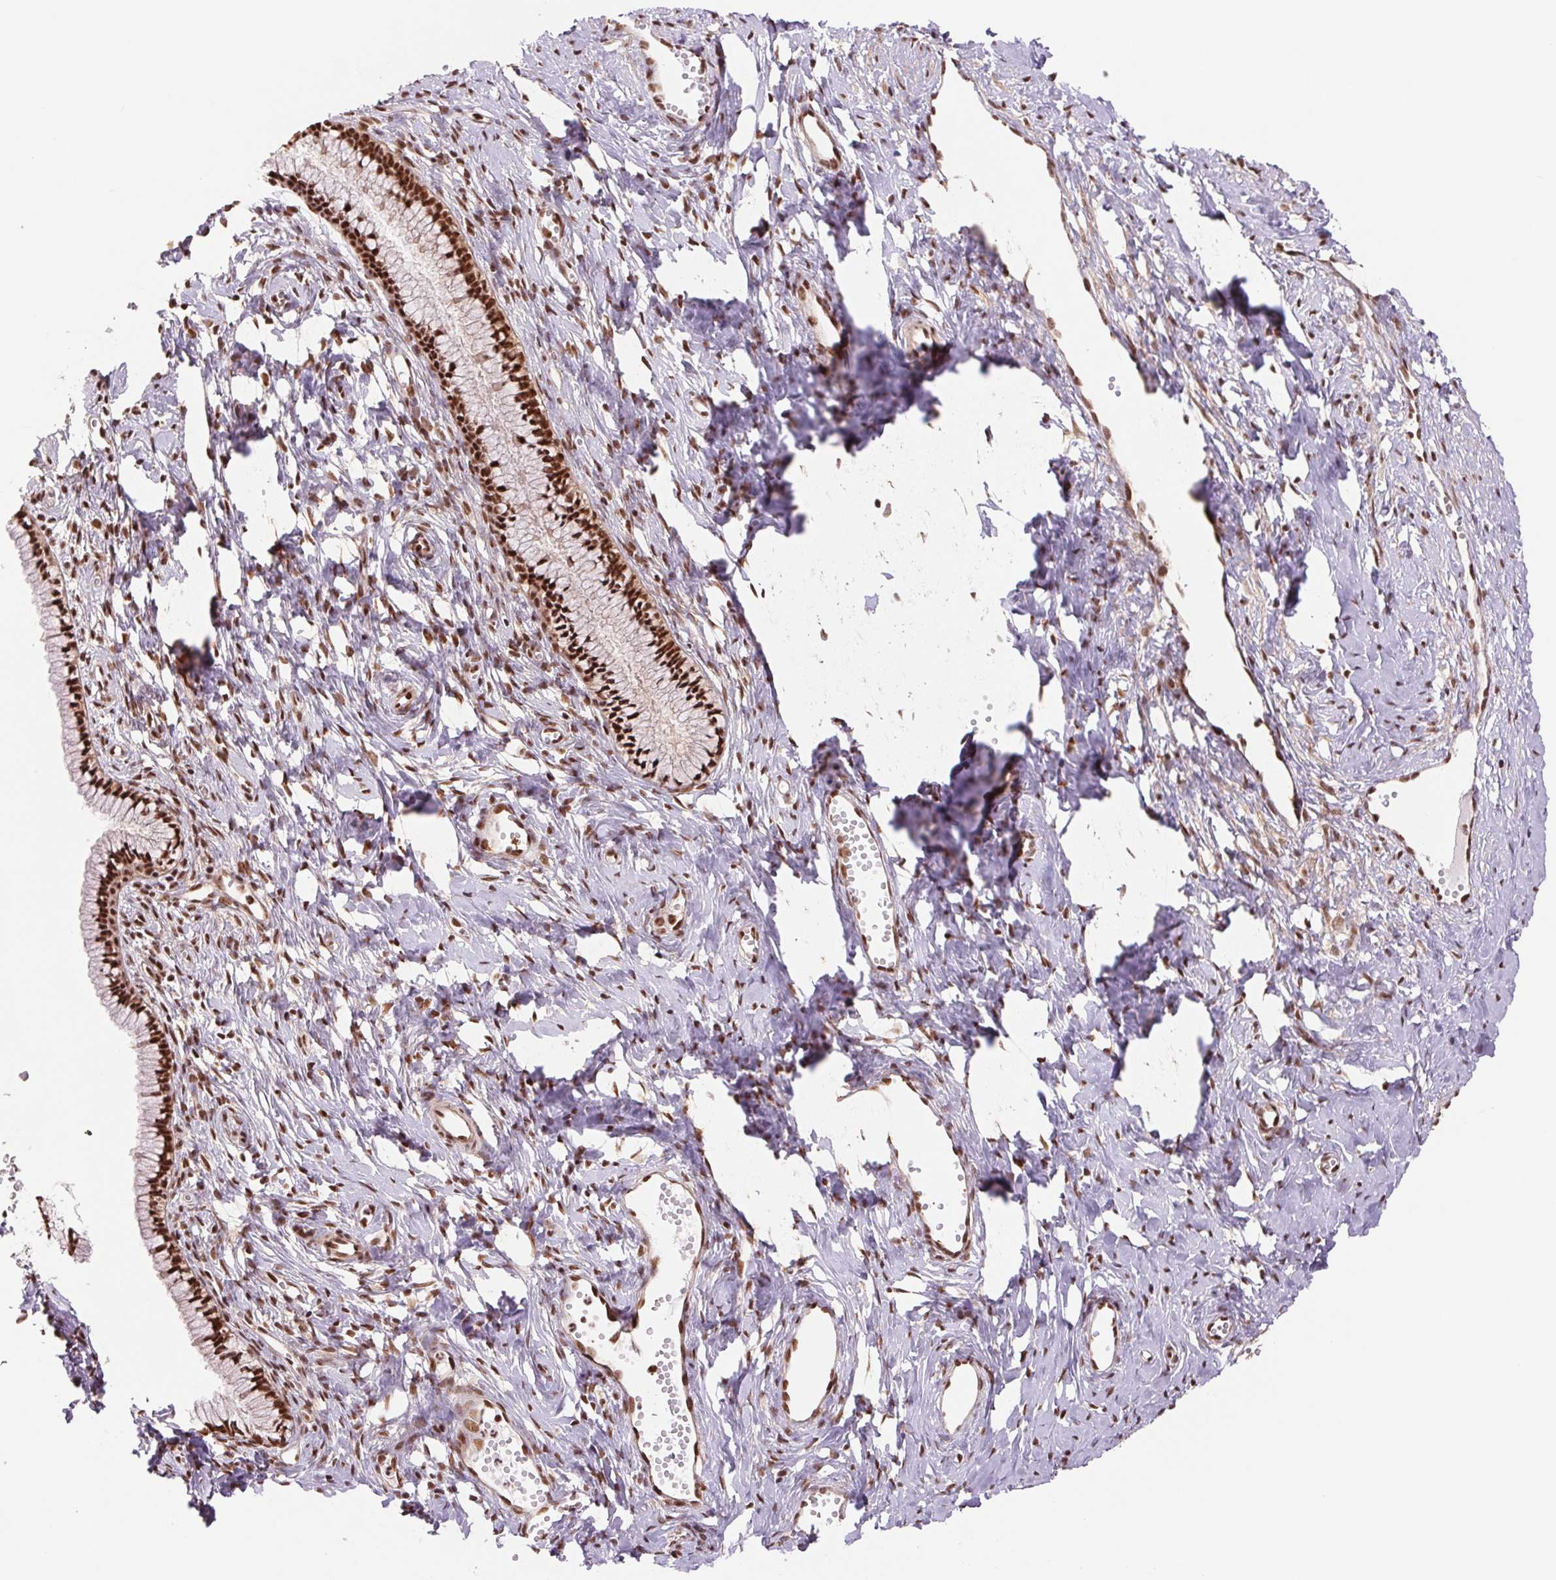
{"staining": {"intensity": "strong", "quantity": ">75%", "location": "nuclear"}, "tissue": "cervix", "cell_type": "Glandular cells", "image_type": "normal", "snomed": [{"axis": "morphology", "description": "Normal tissue, NOS"}, {"axis": "topography", "description": "Cervix"}], "caption": "About >75% of glandular cells in unremarkable human cervix demonstrate strong nuclear protein expression as visualized by brown immunohistochemical staining.", "gene": "CWC25", "patient": {"sex": "female", "age": 40}}